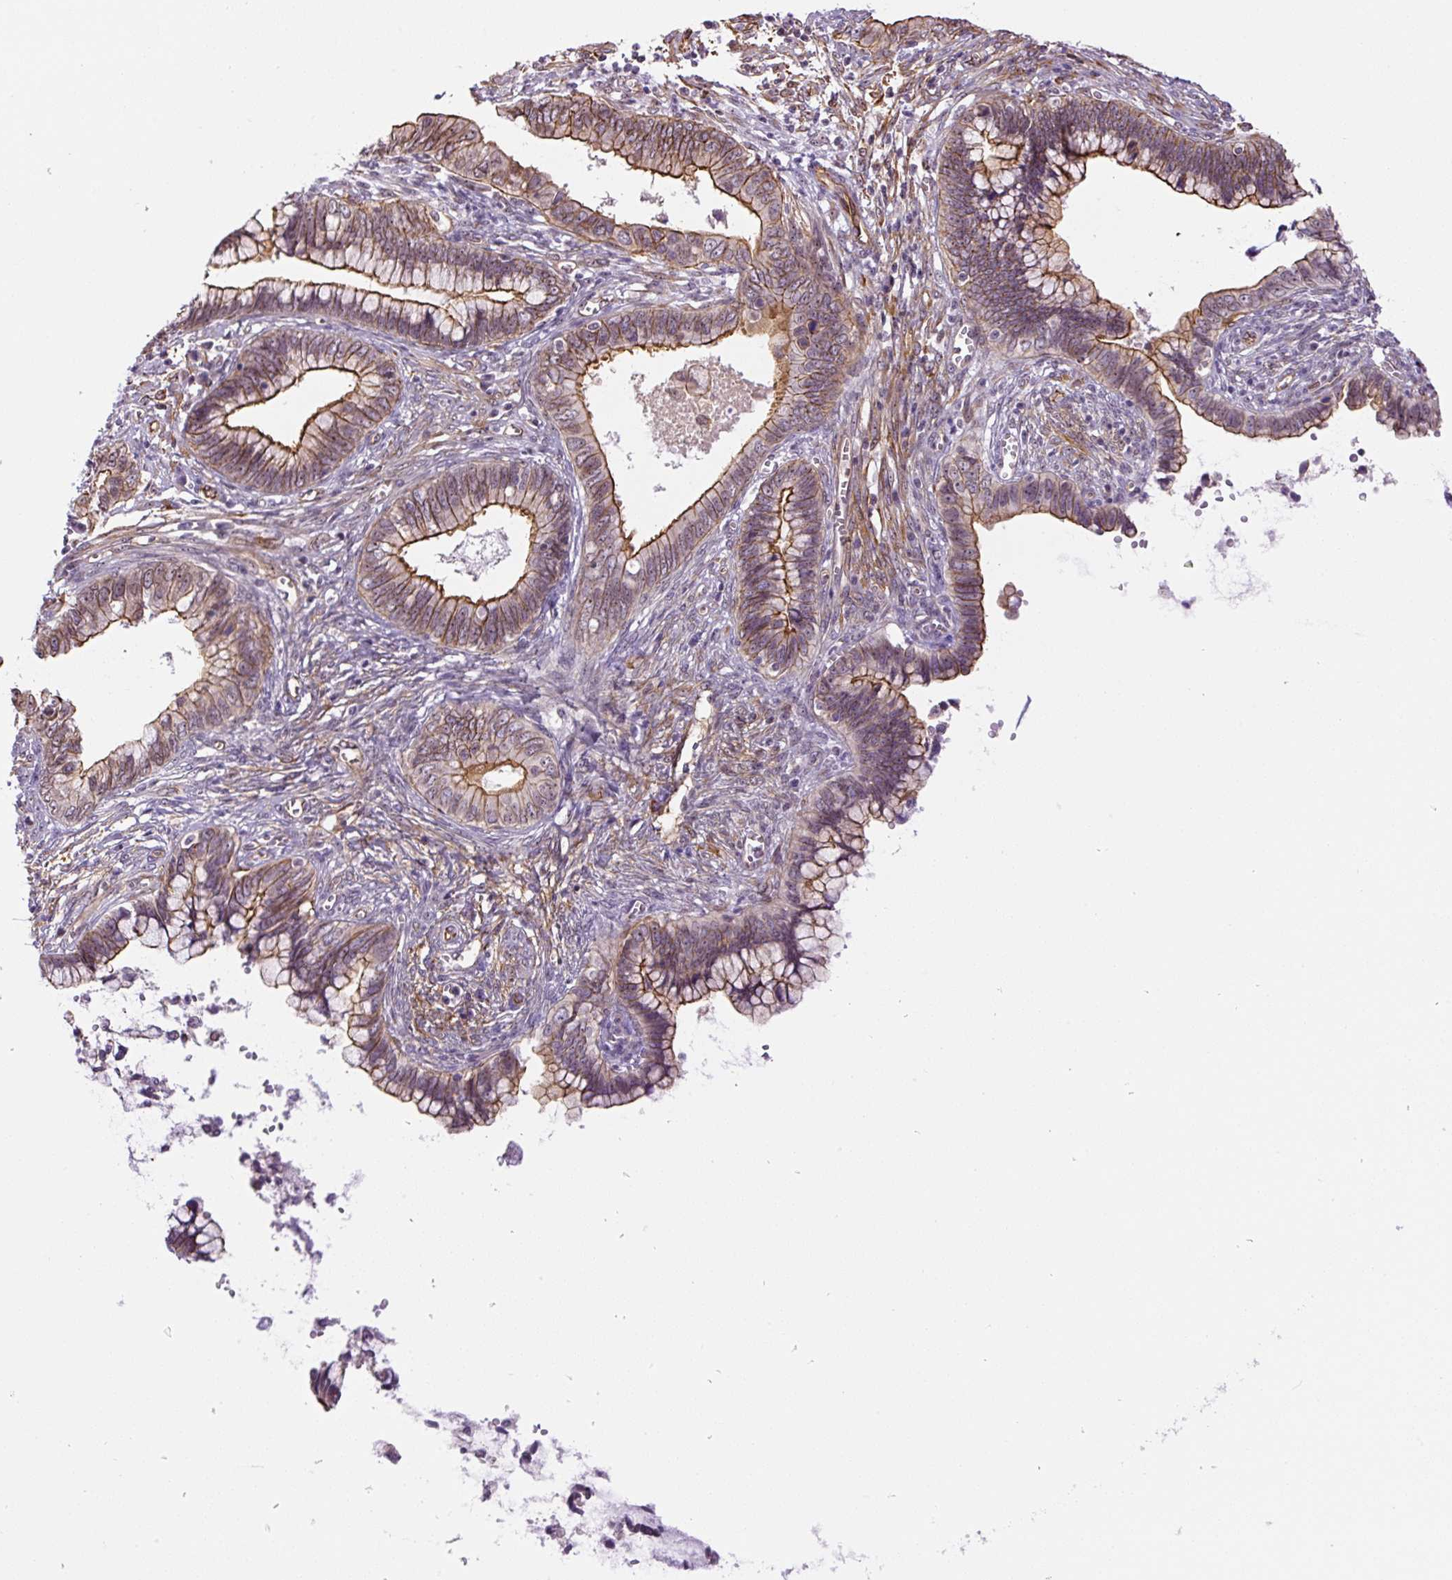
{"staining": {"intensity": "moderate", "quantity": ">75%", "location": "cytoplasmic/membranous"}, "tissue": "cervical cancer", "cell_type": "Tumor cells", "image_type": "cancer", "snomed": [{"axis": "morphology", "description": "Adenocarcinoma, NOS"}, {"axis": "topography", "description": "Cervix"}], "caption": "Human adenocarcinoma (cervical) stained with a protein marker reveals moderate staining in tumor cells.", "gene": "MYO5C", "patient": {"sex": "female", "age": 44}}